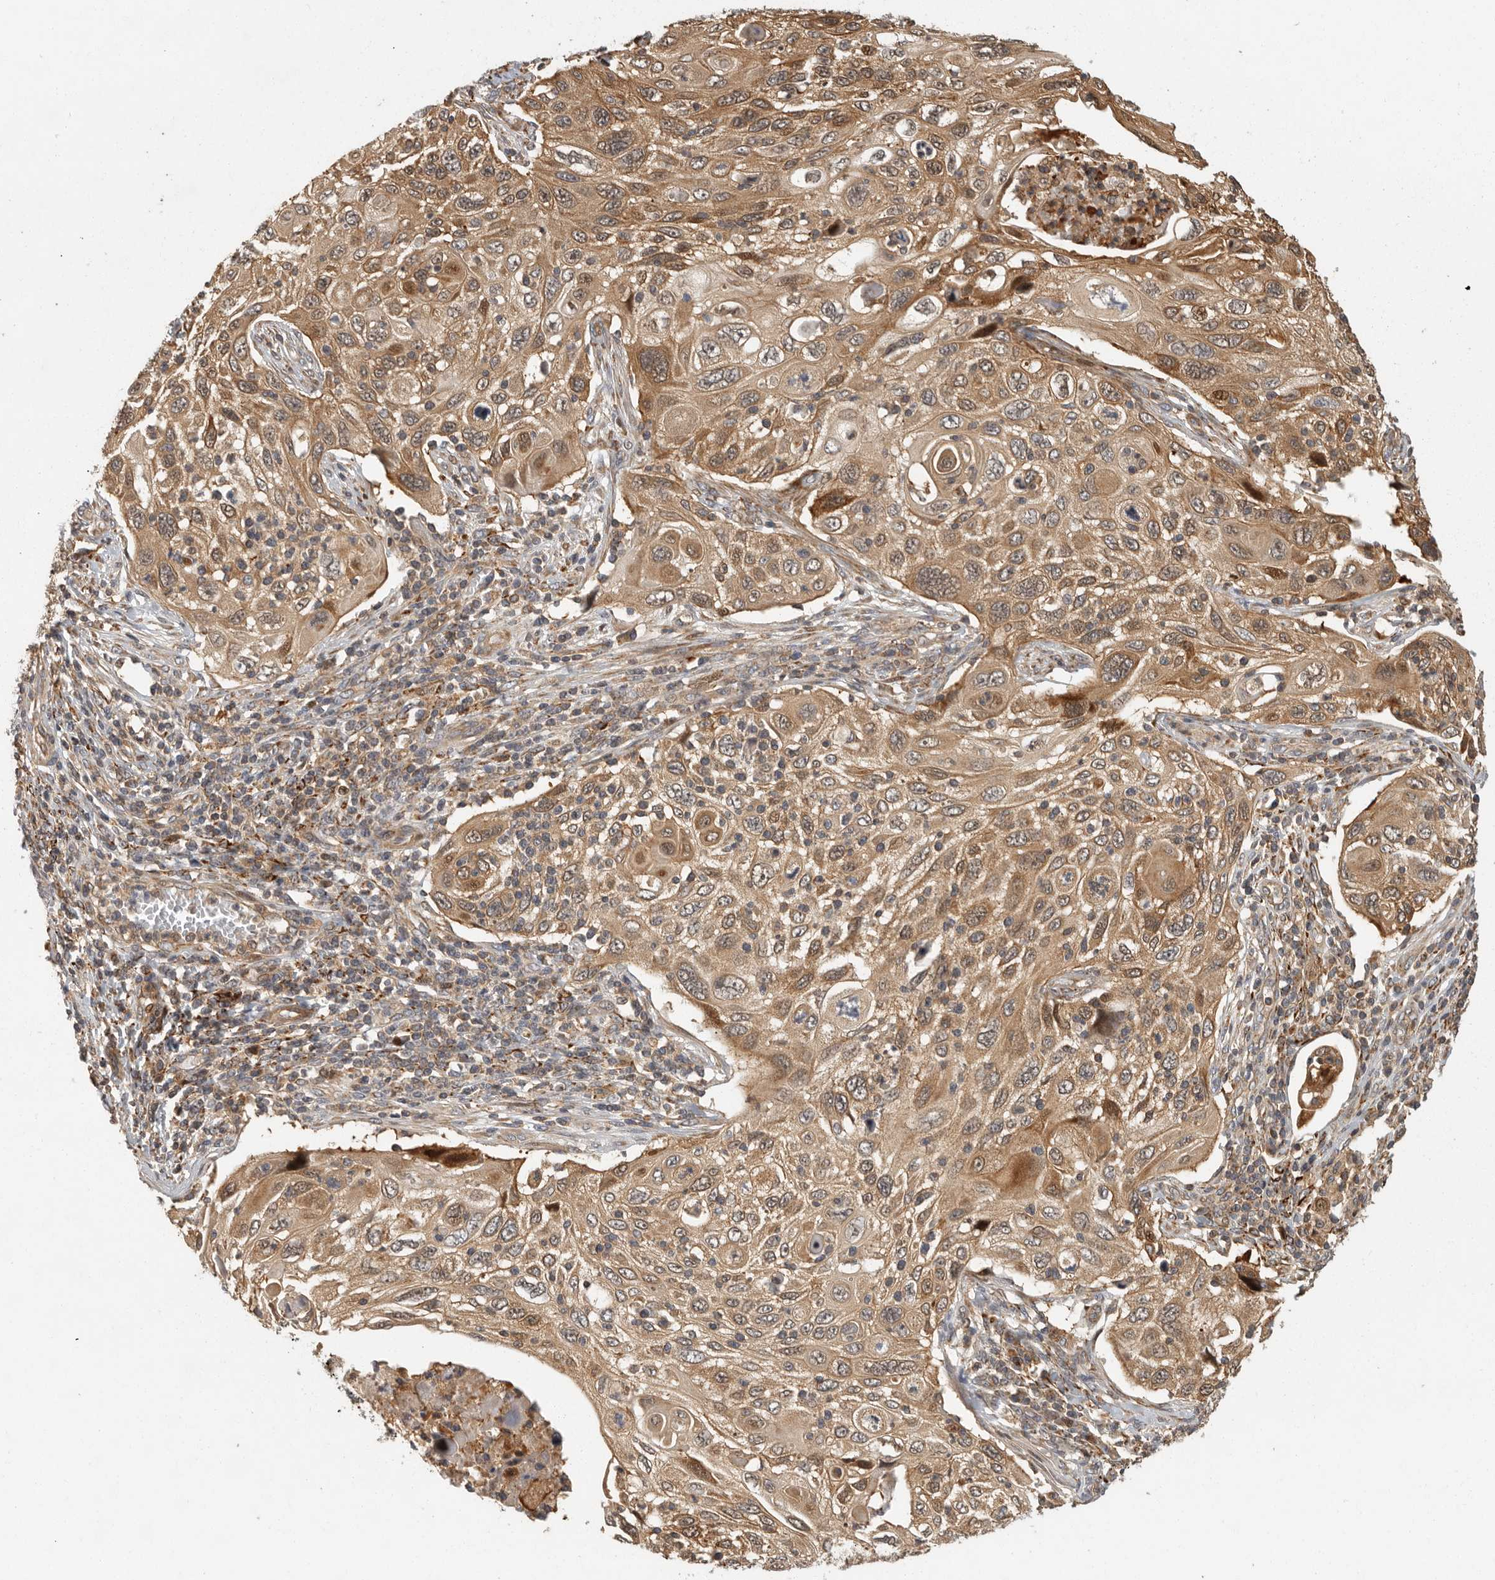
{"staining": {"intensity": "moderate", "quantity": ">75%", "location": "cytoplasmic/membranous,nuclear"}, "tissue": "cervical cancer", "cell_type": "Tumor cells", "image_type": "cancer", "snomed": [{"axis": "morphology", "description": "Squamous cell carcinoma, NOS"}, {"axis": "topography", "description": "Cervix"}], "caption": "DAB (3,3'-diaminobenzidine) immunohistochemical staining of human squamous cell carcinoma (cervical) exhibits moderate cytoplasmic/membranous and nuclear protein staining in about >75% of tumor cells.", "gene": "SWT1", "patient": {"sex": "female", "age": 70}}